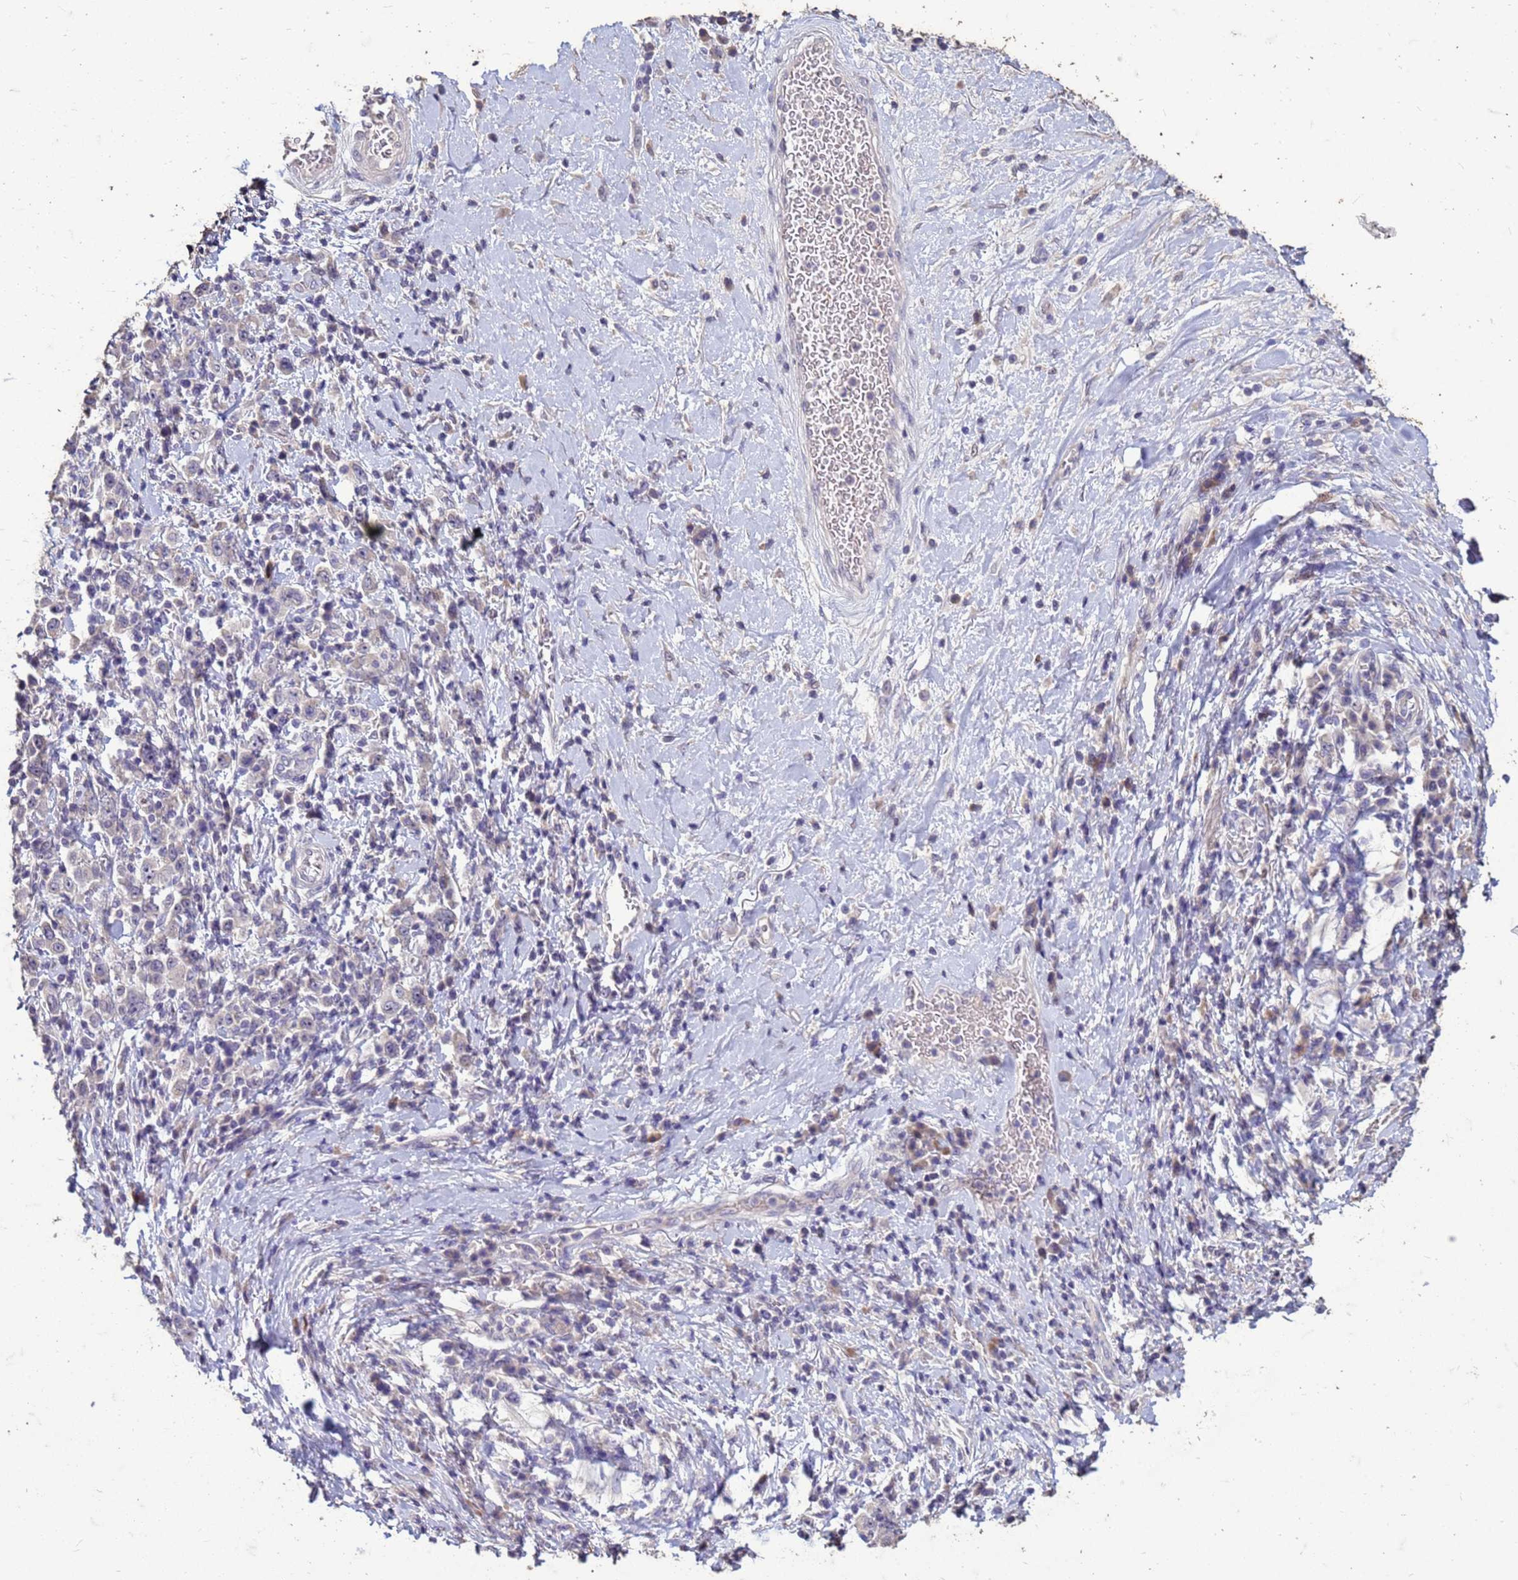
{"staining": {"intensity": "negative", "quantity": "none", "location": "none"}, "tissue": "stomach cancer", "cell_type": "Tumor cells", "image_type": "cancer", "snomed": [{"axis": "morphology", "description": "Normal tissue, NOS"}, {"axis": "morphology", "description": "Adenocarcinoma, NOS"}, {"axis": "topography", "description": "Stomach, upper"}, {"axis": "topography", "description": "Stomach"}], "caption": "High magnification brightfield microscopy of adenocarcinoma (stomach) stained with DAB (3,3'-diaminobenzidine) (brown) and counterstained with hematoxylin (blue): tumor cells show no significant positivity.", "gene": "FAM184B", "patient": {"sex": "male", "age": 59}}